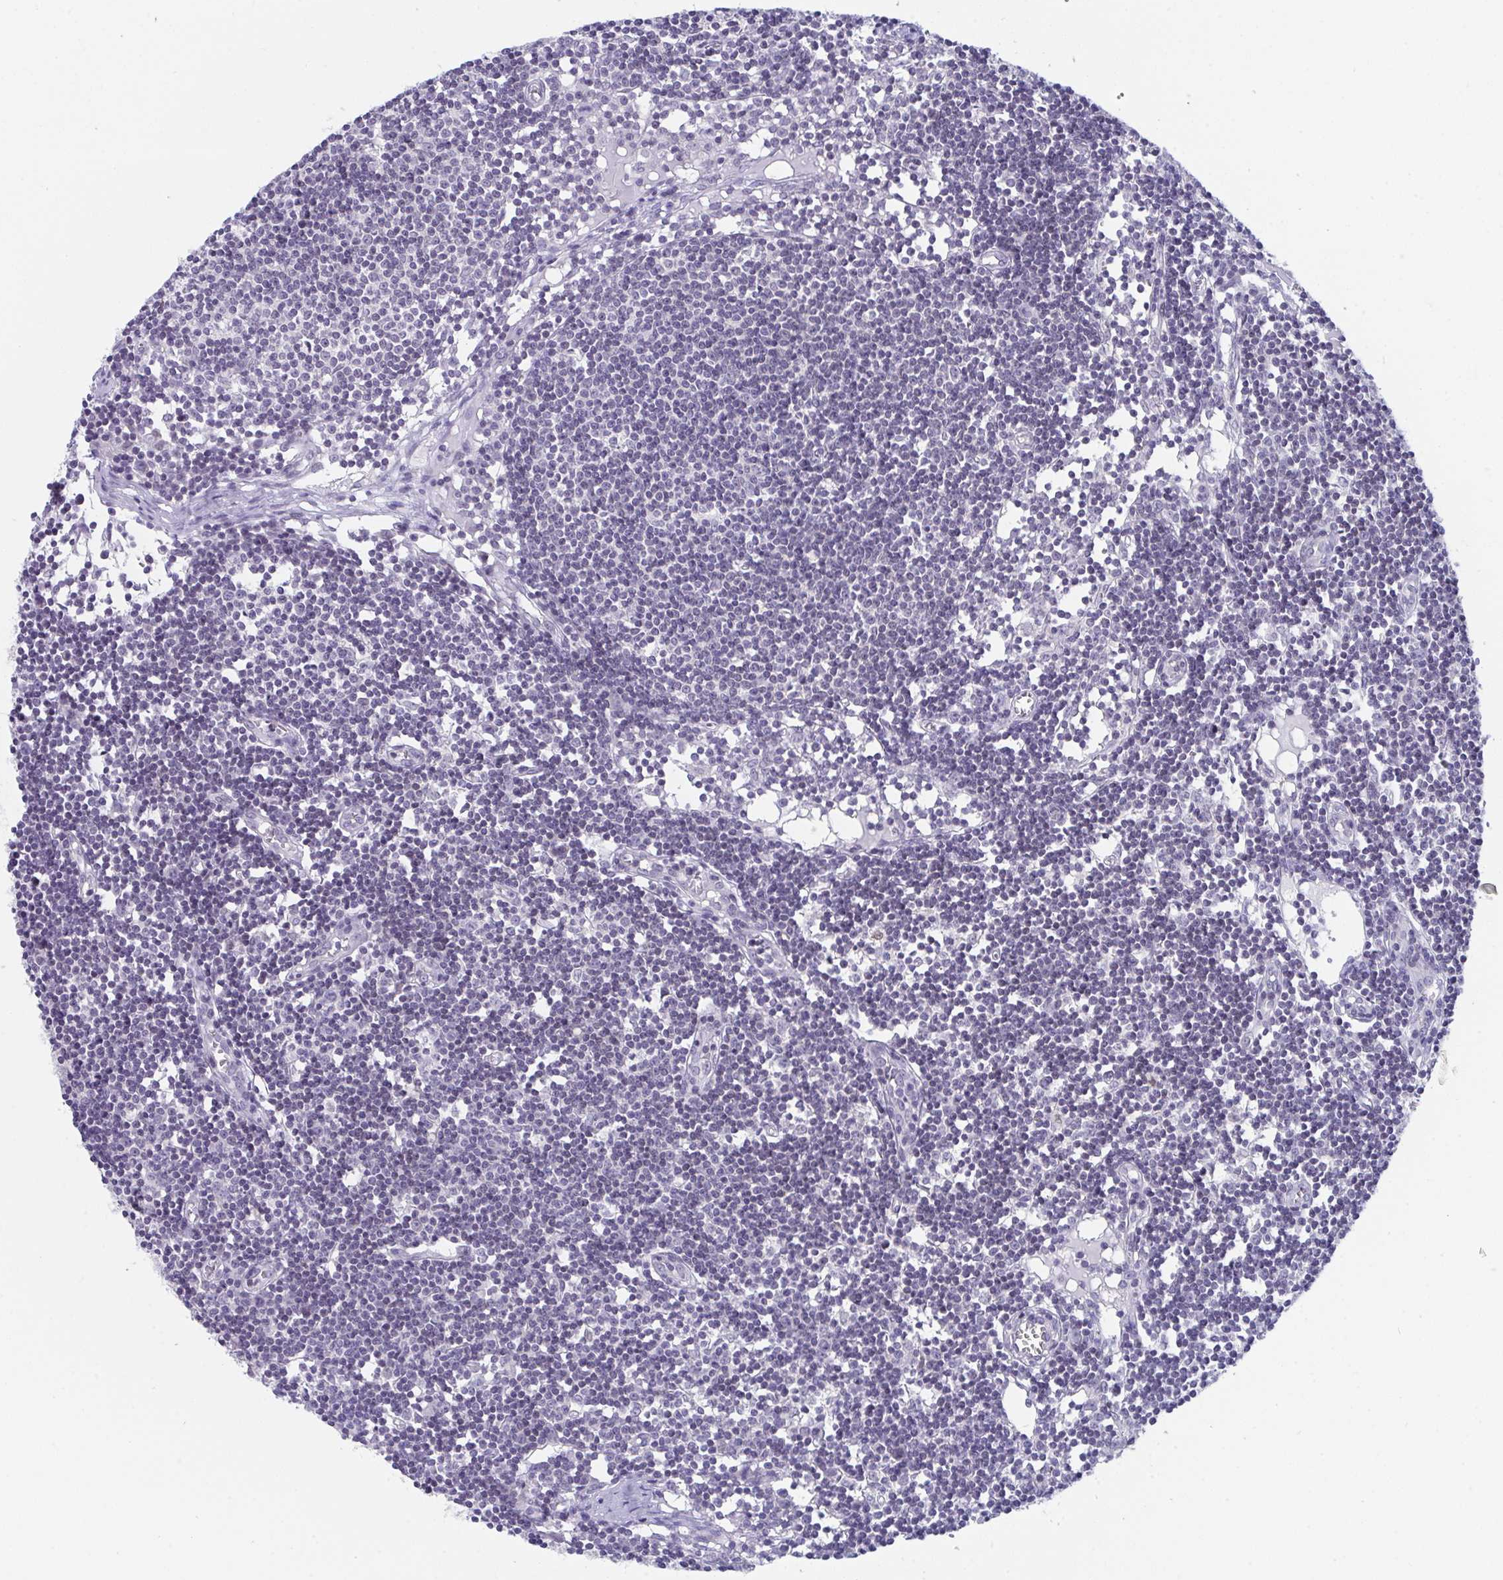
{"staining": {"intensity": "negative", "quantity": "none", "location": "none"}, "tissue": "lymph node", "cell_type": "Germinal center cells", "image_type": "normal", "snomed": [{"axis": "morphology", "description": "Normal tissue, NOS"}, {"axis": "topography", "description": "Lymph node"}], "caption": "IHC of normal human lymph node displays no staining in germinal center cells. (Brightfield microscopy of DAB (3,3'-diaminobenzidine) immunohistochemistry at high magnification).", "gene": "BMAL2", "patient": {"sex": "female", "age": 11}}